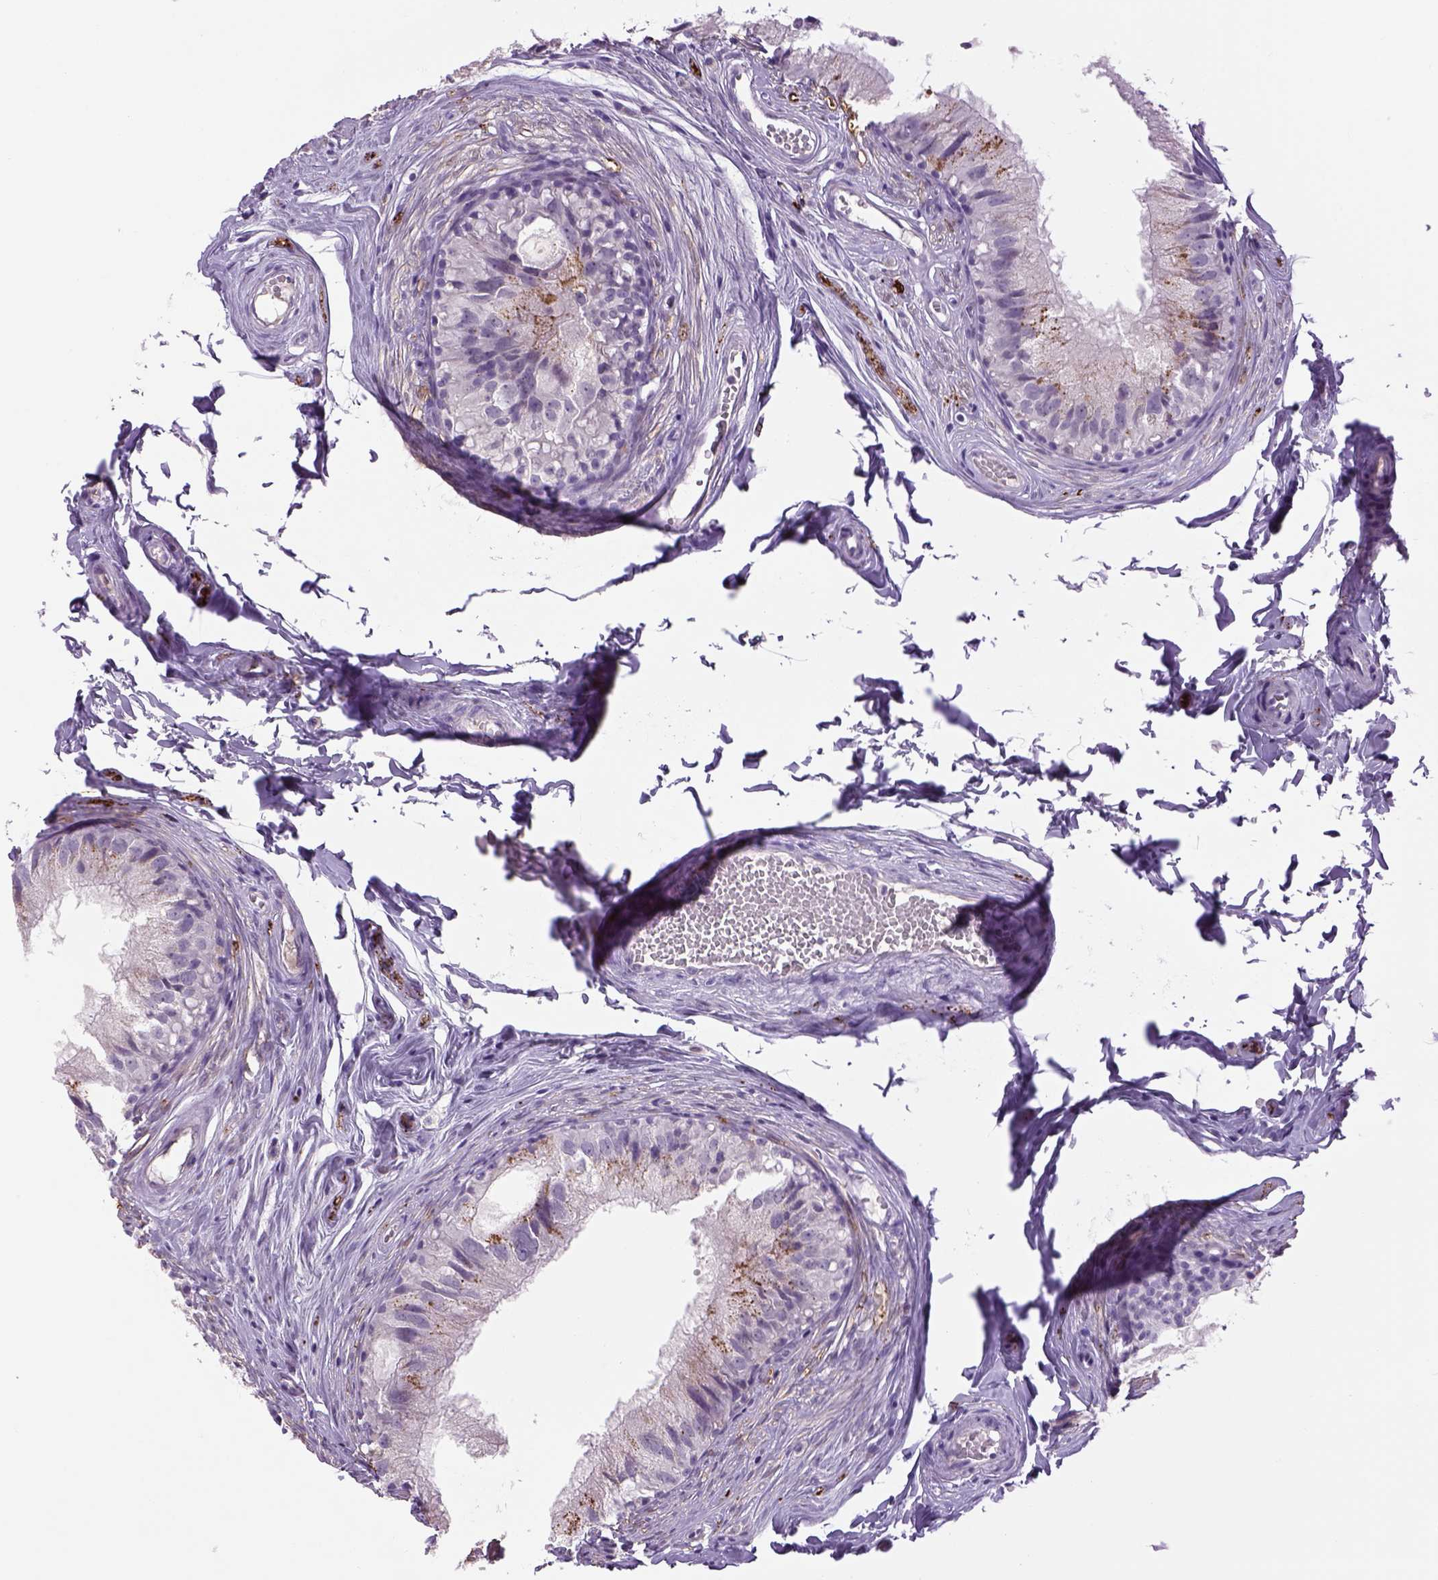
{"staining": {"intensity": "negative", "quantity": "none", "location": "none"}, "tissue": "epididymis", "cell_type": "Glandular cells", "image_type": "normal", "snomed": [{"axis": "morphology", "description": "Normal tissue, NOS"}, {"axis": "topography", "description": "Epididymis"}], "caption": "Immunohistochemistry photomicrograph of benign epididymis: epididymis stained with DAB displays no significant protein positivity in glandular cells.", "gene": "DBH", "patient": {"sex": "male", "age": 45}}